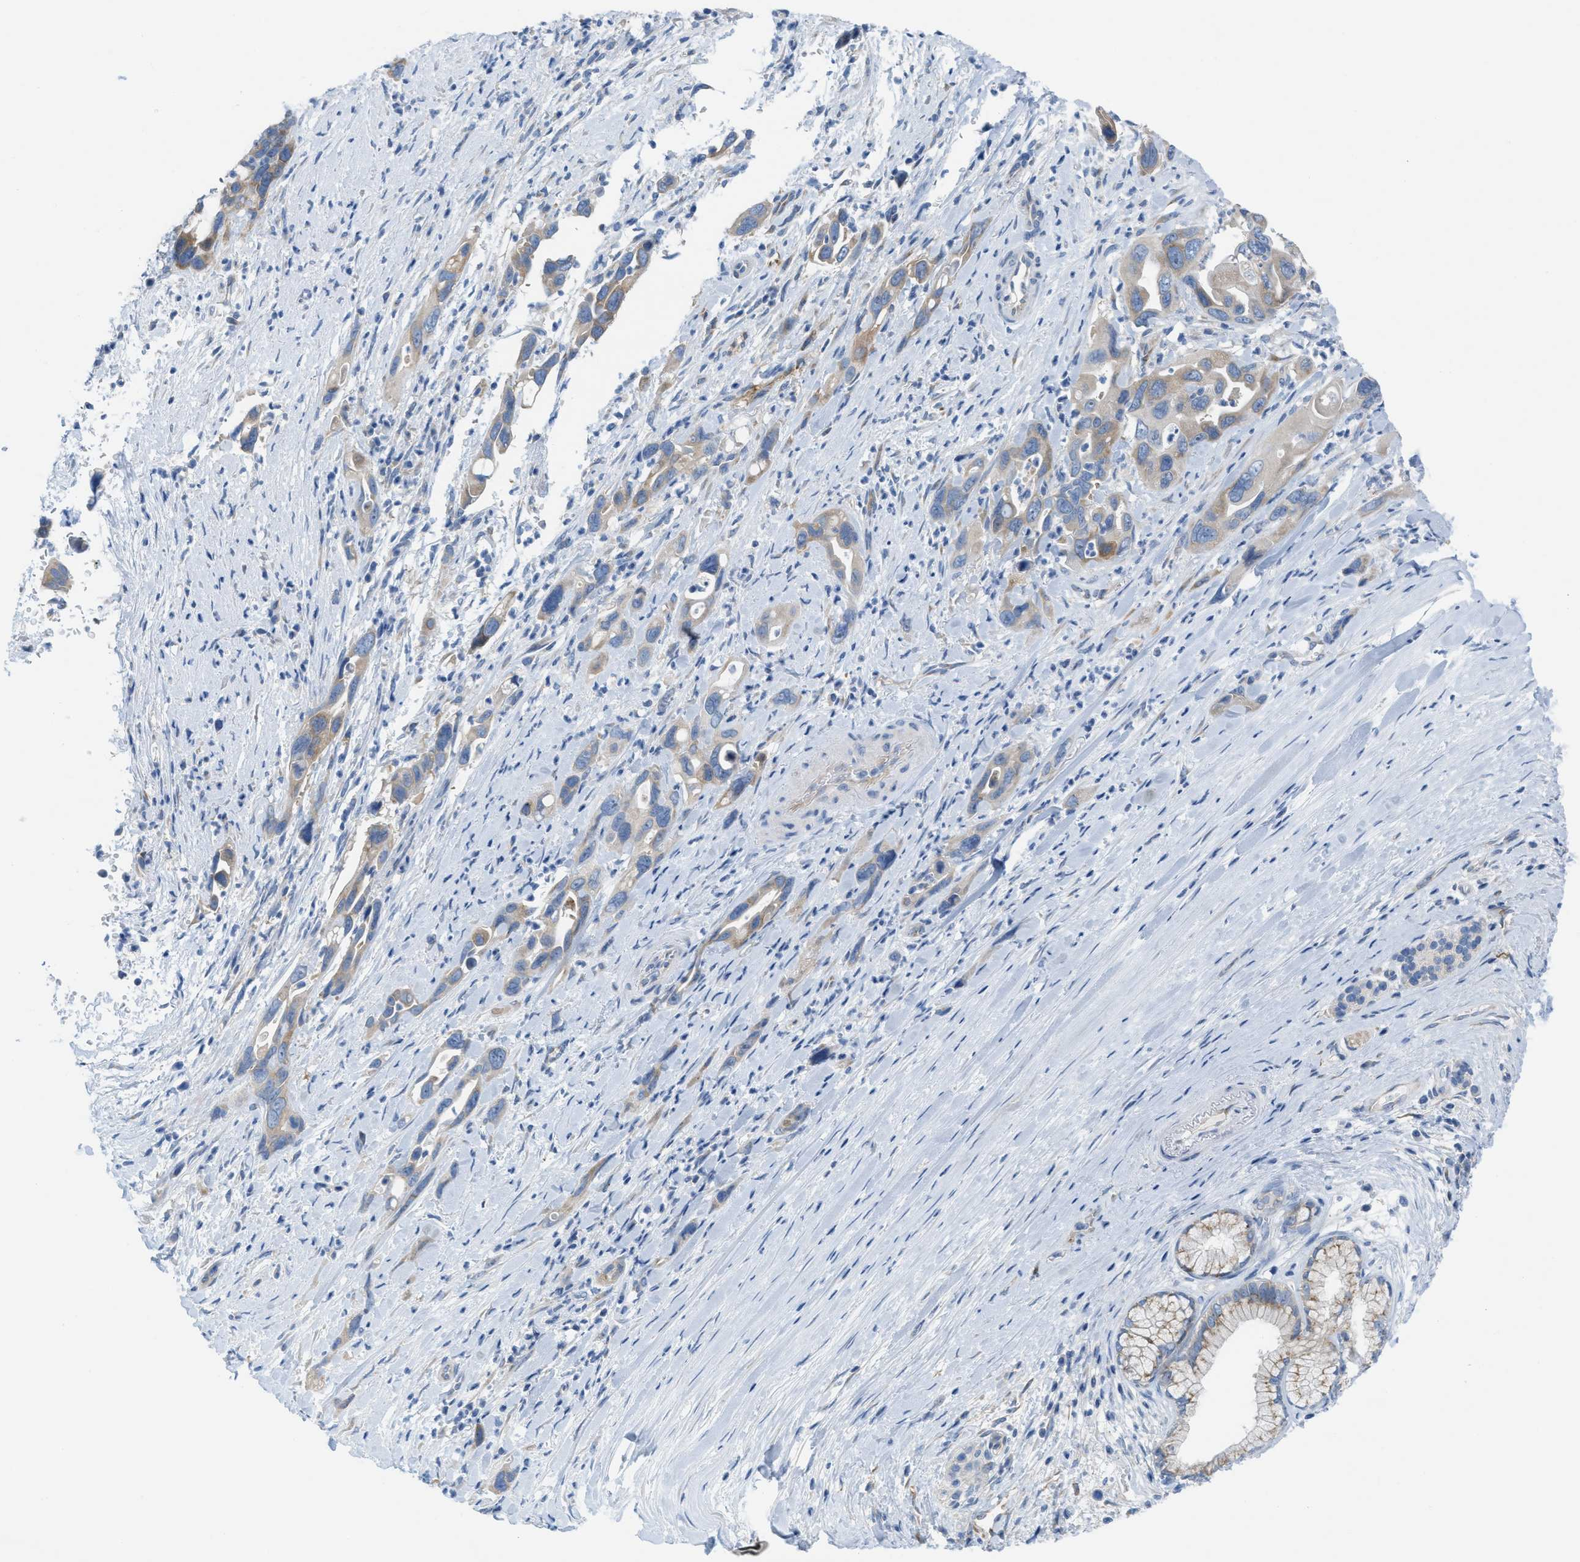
{"staining": {"intensity": "moderate", "quantity": ">75%", "location": "cytoplasmic/membranous"}, "tissue": "pancreatic cancer", "cell_type": "Tumor cells", "image_type": "cancer", "snomed": [{"axis": "morphology", "description": "Adenocarcinoma, NOS"}, {"axis": "topography", "description": "Pancreas"}], "caption": "Immunohistochemical staining of pancreatic adenocarcinoma shows moderate cytoplasmic/membranous protein staining in about >75% of tumor cells. Using DAB (brown) and hematoxylin (blue) stains, captured at high magnification using brightfield microscopy.", "gene": "ASGR1", "patient": {"sex": "female", "age": 70}}